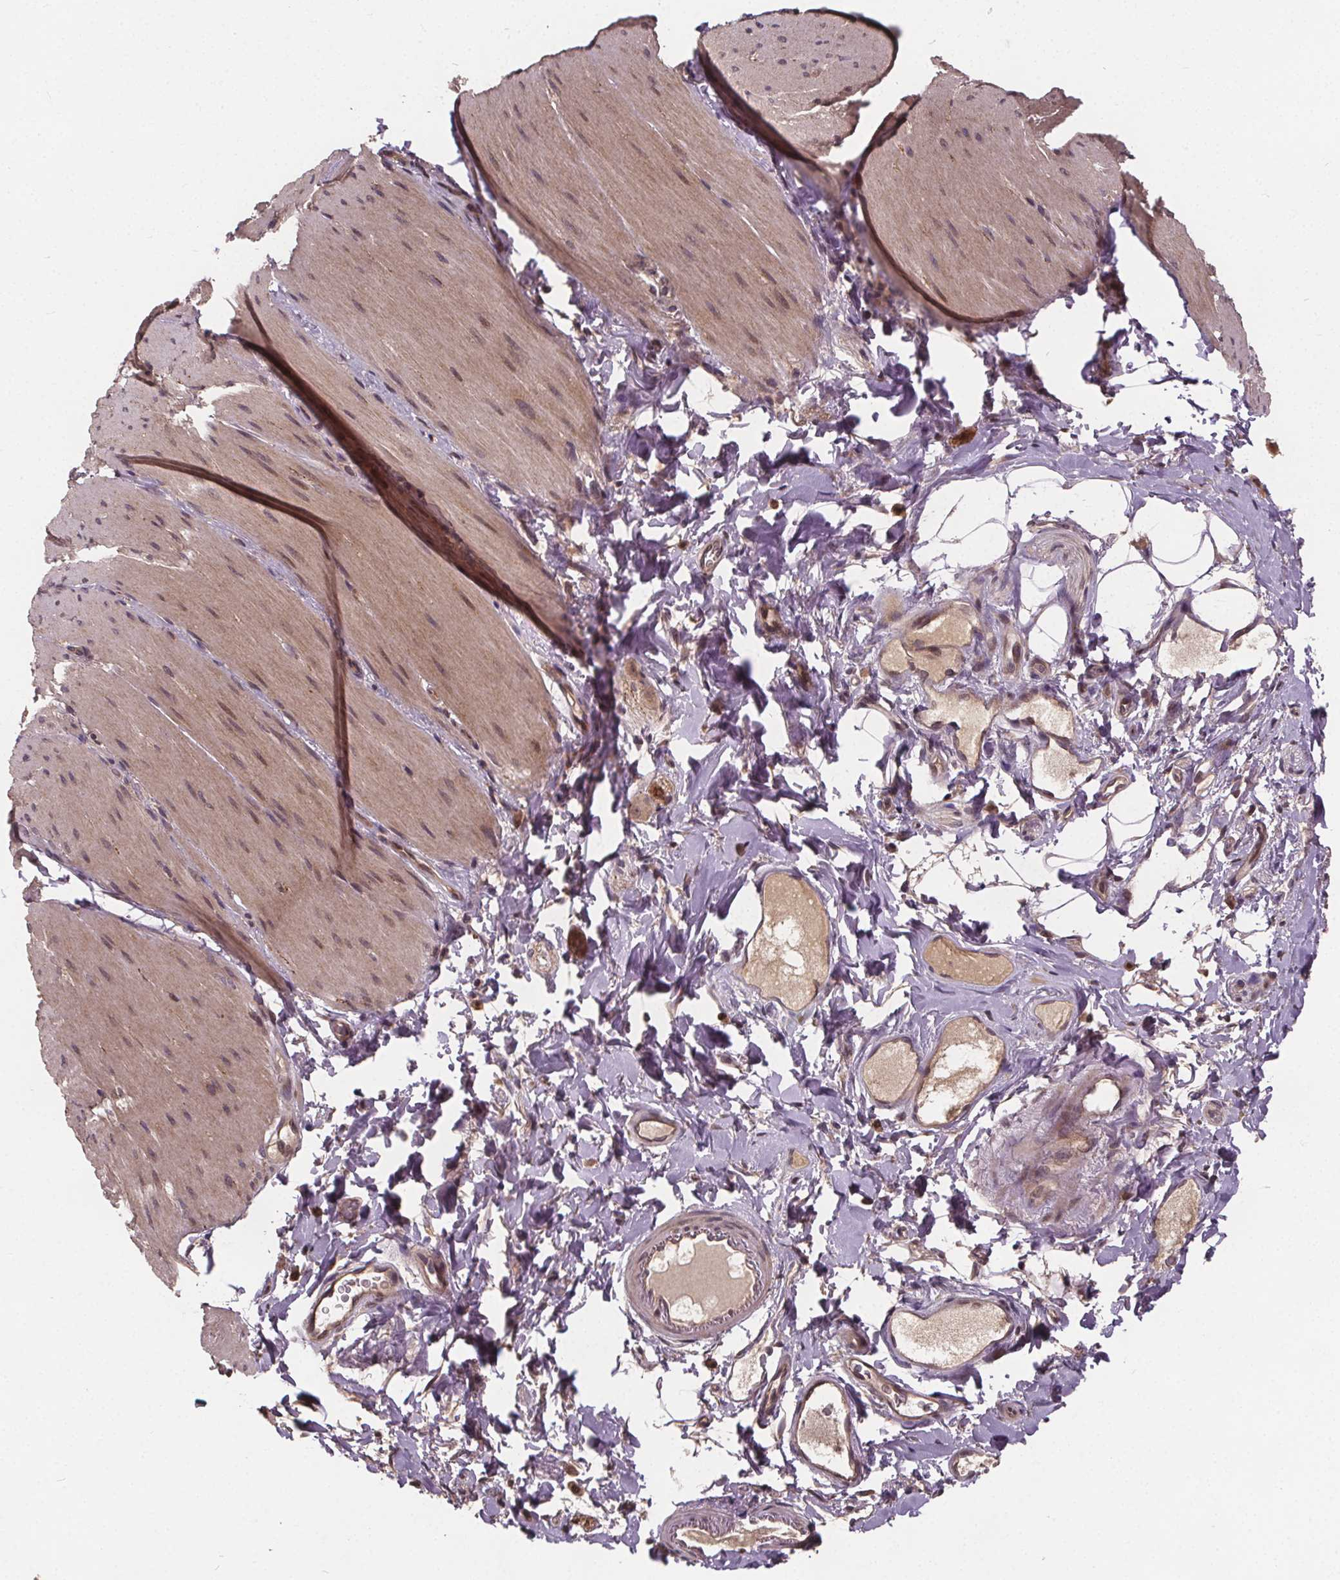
{"staining": {"intensity": "weak", "quantity": "<25%", "location": "nuclear"}, "tissue": "smooth muscle", "cell_type": "Smooth muscle cells", "image_type": "normal", "snomed": [{"axis": "morphology", "description": "Normal tissue, NOS"}, {"axis": "topography", "description": "Smooth muscle"}, {"axis": "topography", "description": "Colon"}], "caption": "Smooth muscle cells show no significant expression in normal smooth muscle.", "gene": "USP9X", "patient": {"sex": "male", "age": 73}}